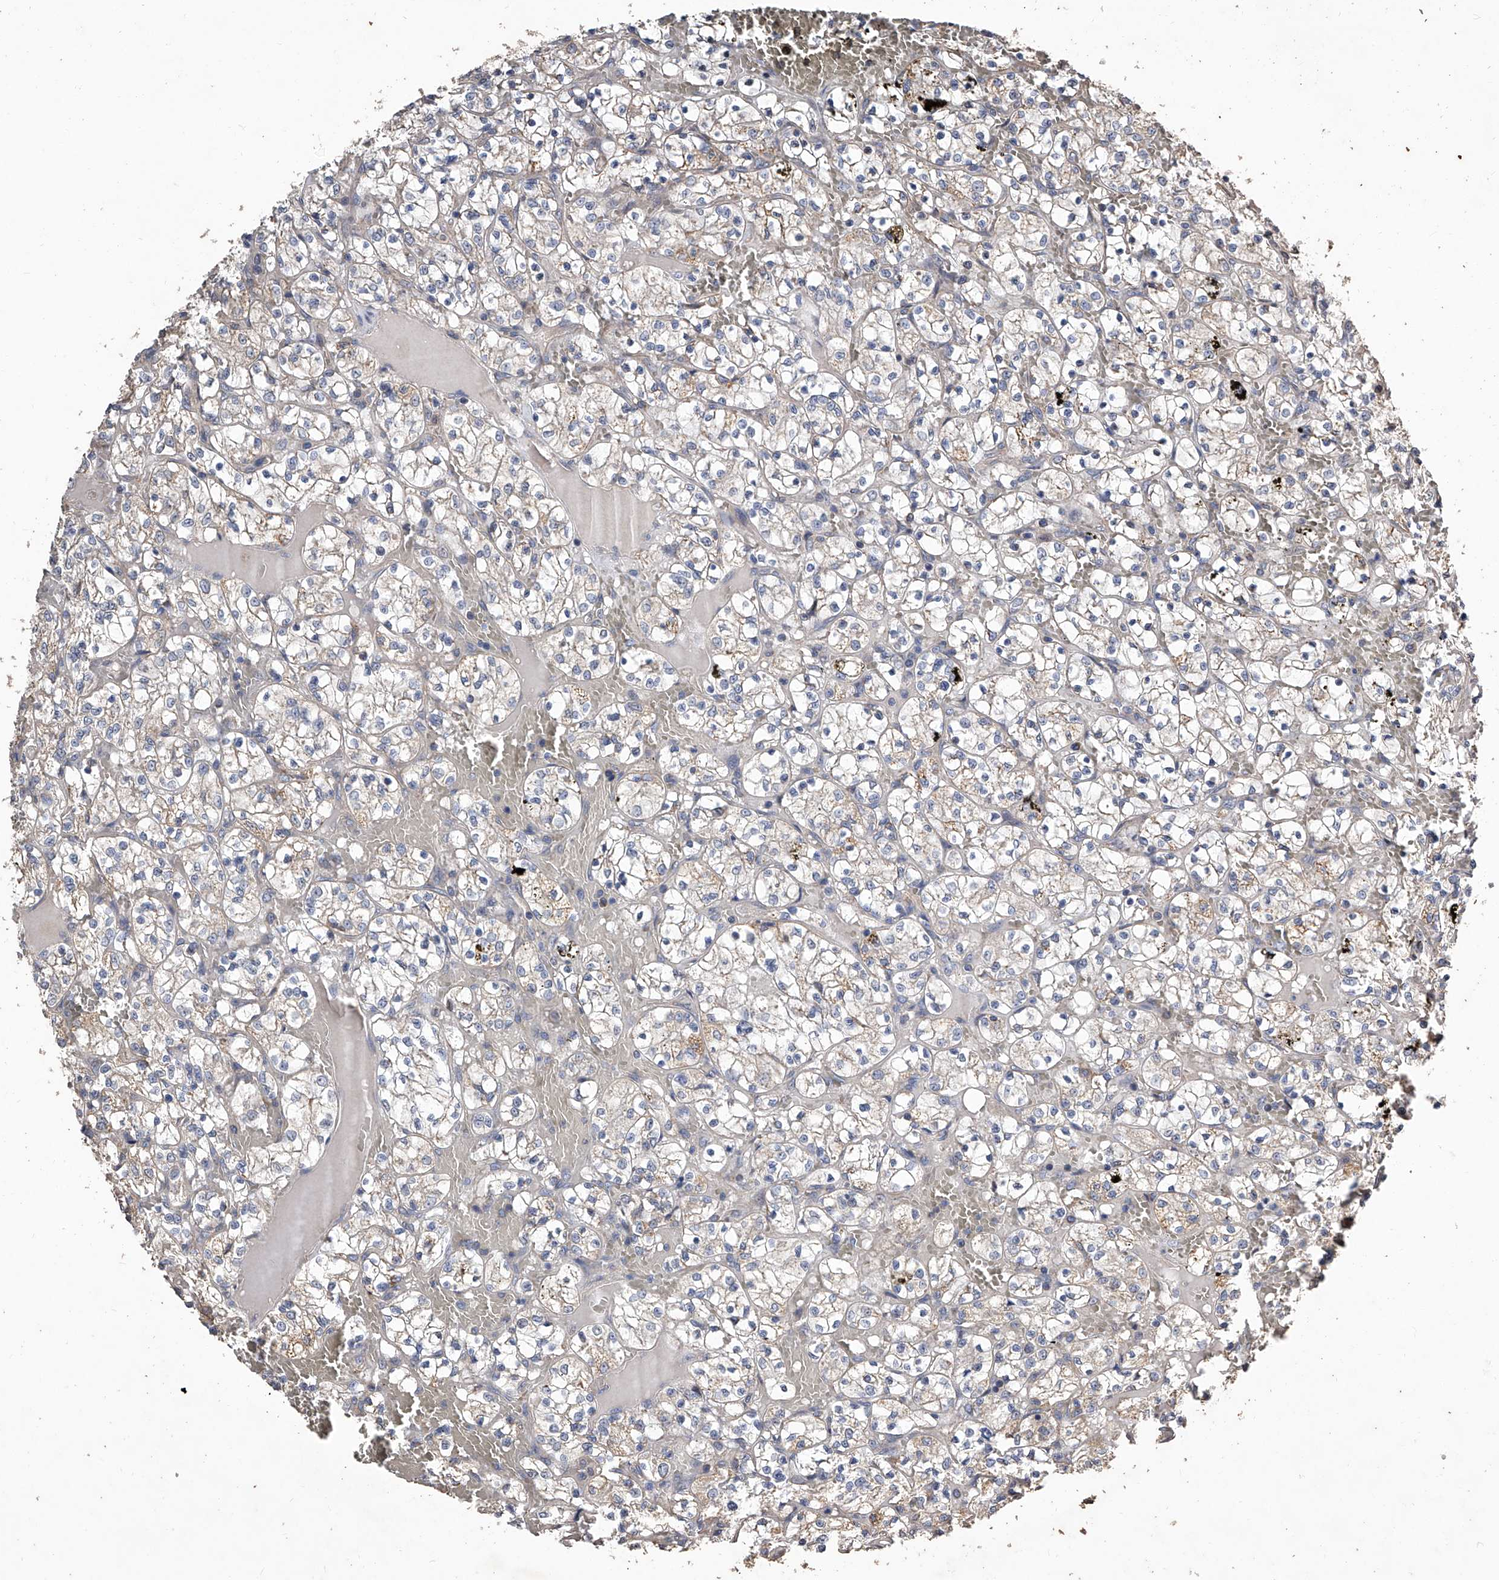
{"staining": {"intensity": "weak", "quantity": "<25%", "location": "cytoplasmic/membranous"}, "tissue": "renal cancer", "cell_type": "Tumor cells", "image_type": "cancer", "snomed": [{"axis": "morphology", "description": "Adenocarcinoma, NOS"}, {"axis": "topography", "description": "Kidney"}], "caption": "Tumor cells are negative for brown protein staining in renal adenocarcinoma.", "gene": "LTV1", "patient": {"sex": "female", "age": 69}}